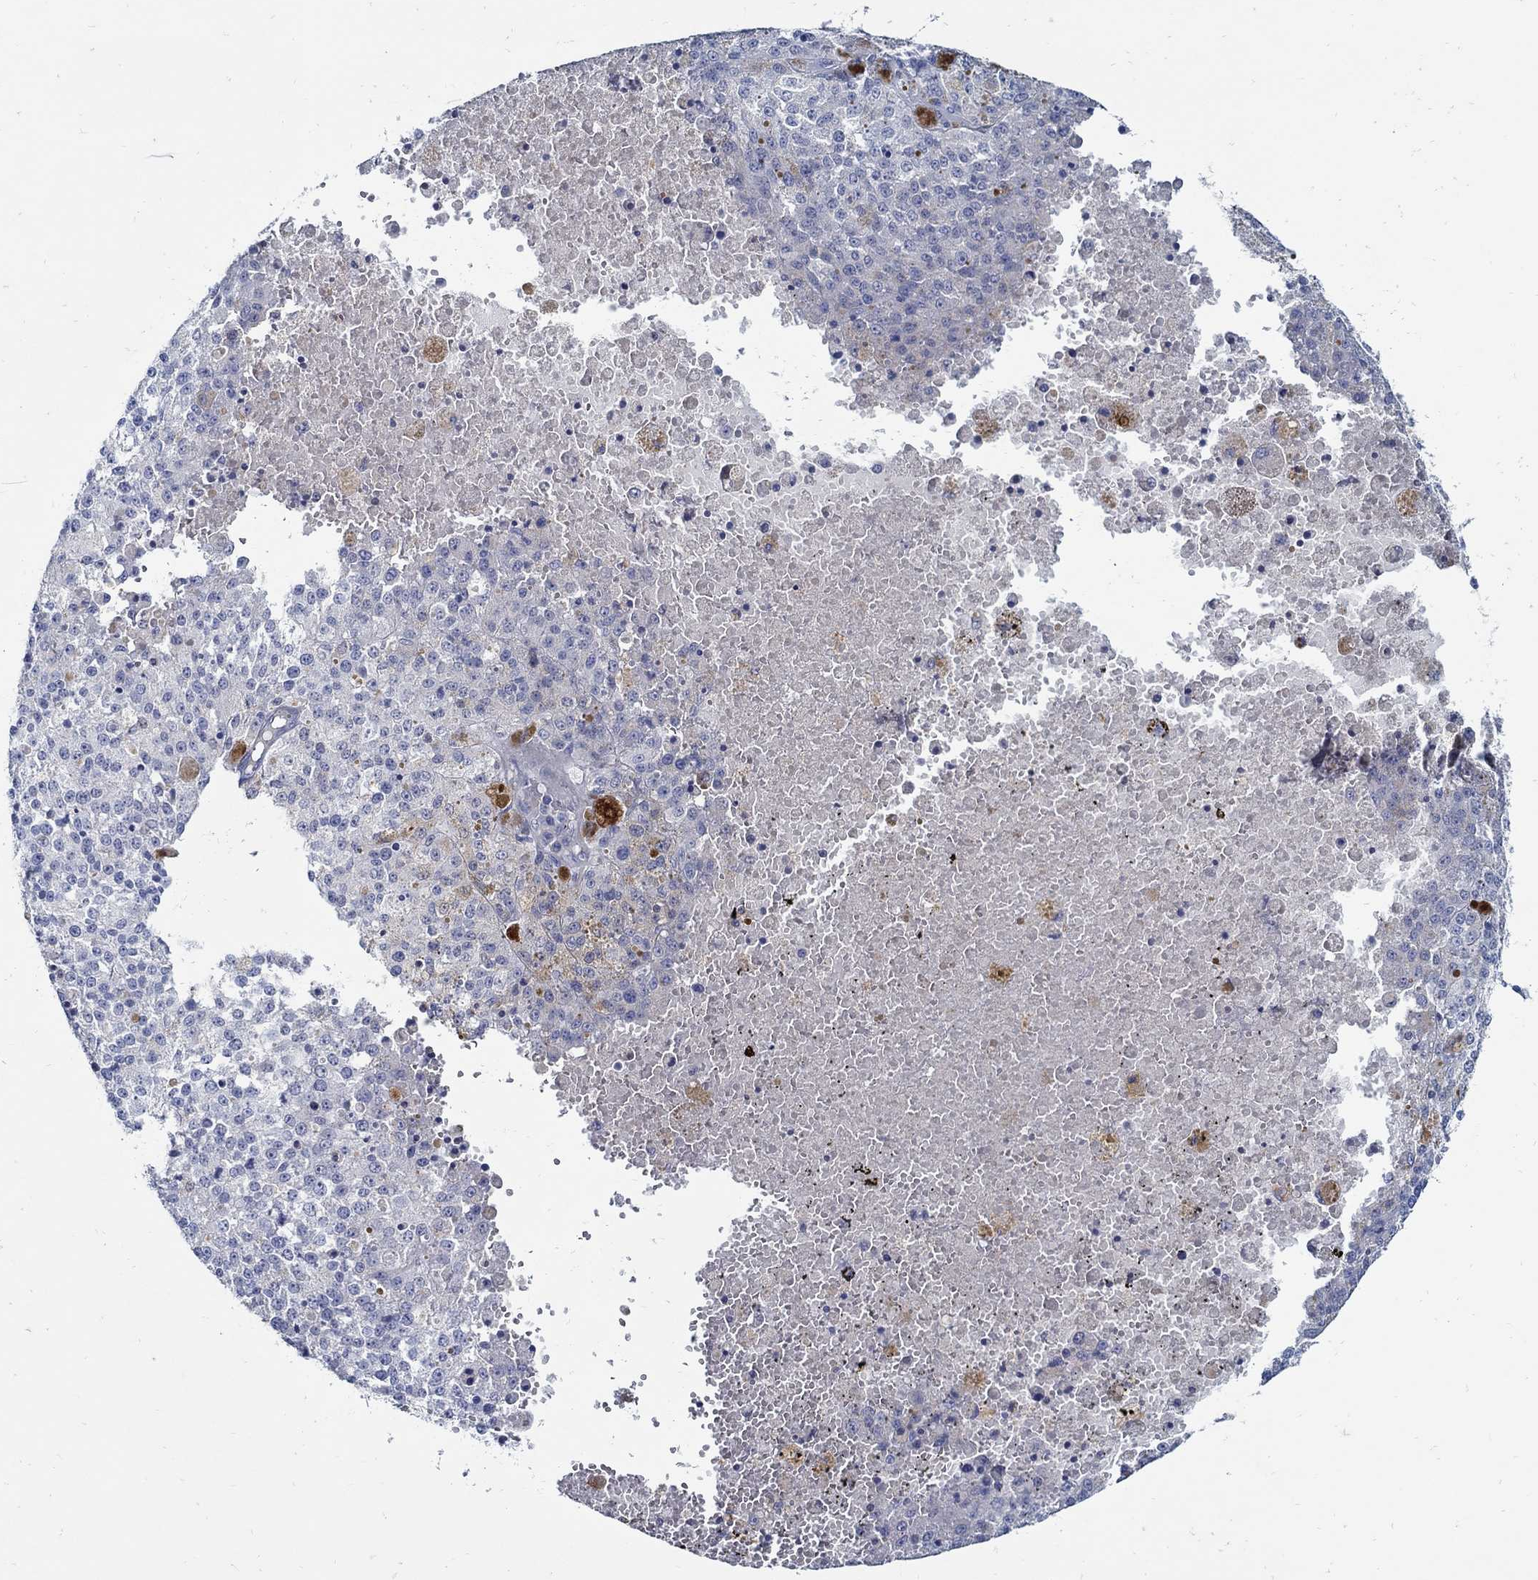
{"staining": {"intensity": "negative", "quantity": "none", "location": "none"}, "tissue": "melanoma", "cell_type": "Tumor cells", "image_type": "cancer", "snomed": [{"axis": "morphology", "description": "Malignant melanoma, Metastatic site"}, {"axis": "topography", "description": "Lymph node"}], "caption": "Immunohistochemistry image of melanoma stained for a protein (brown), which shows no positivity in tumor cells.", "gene": "PAX9", "patient": {"sex": "female", "age": 64}}